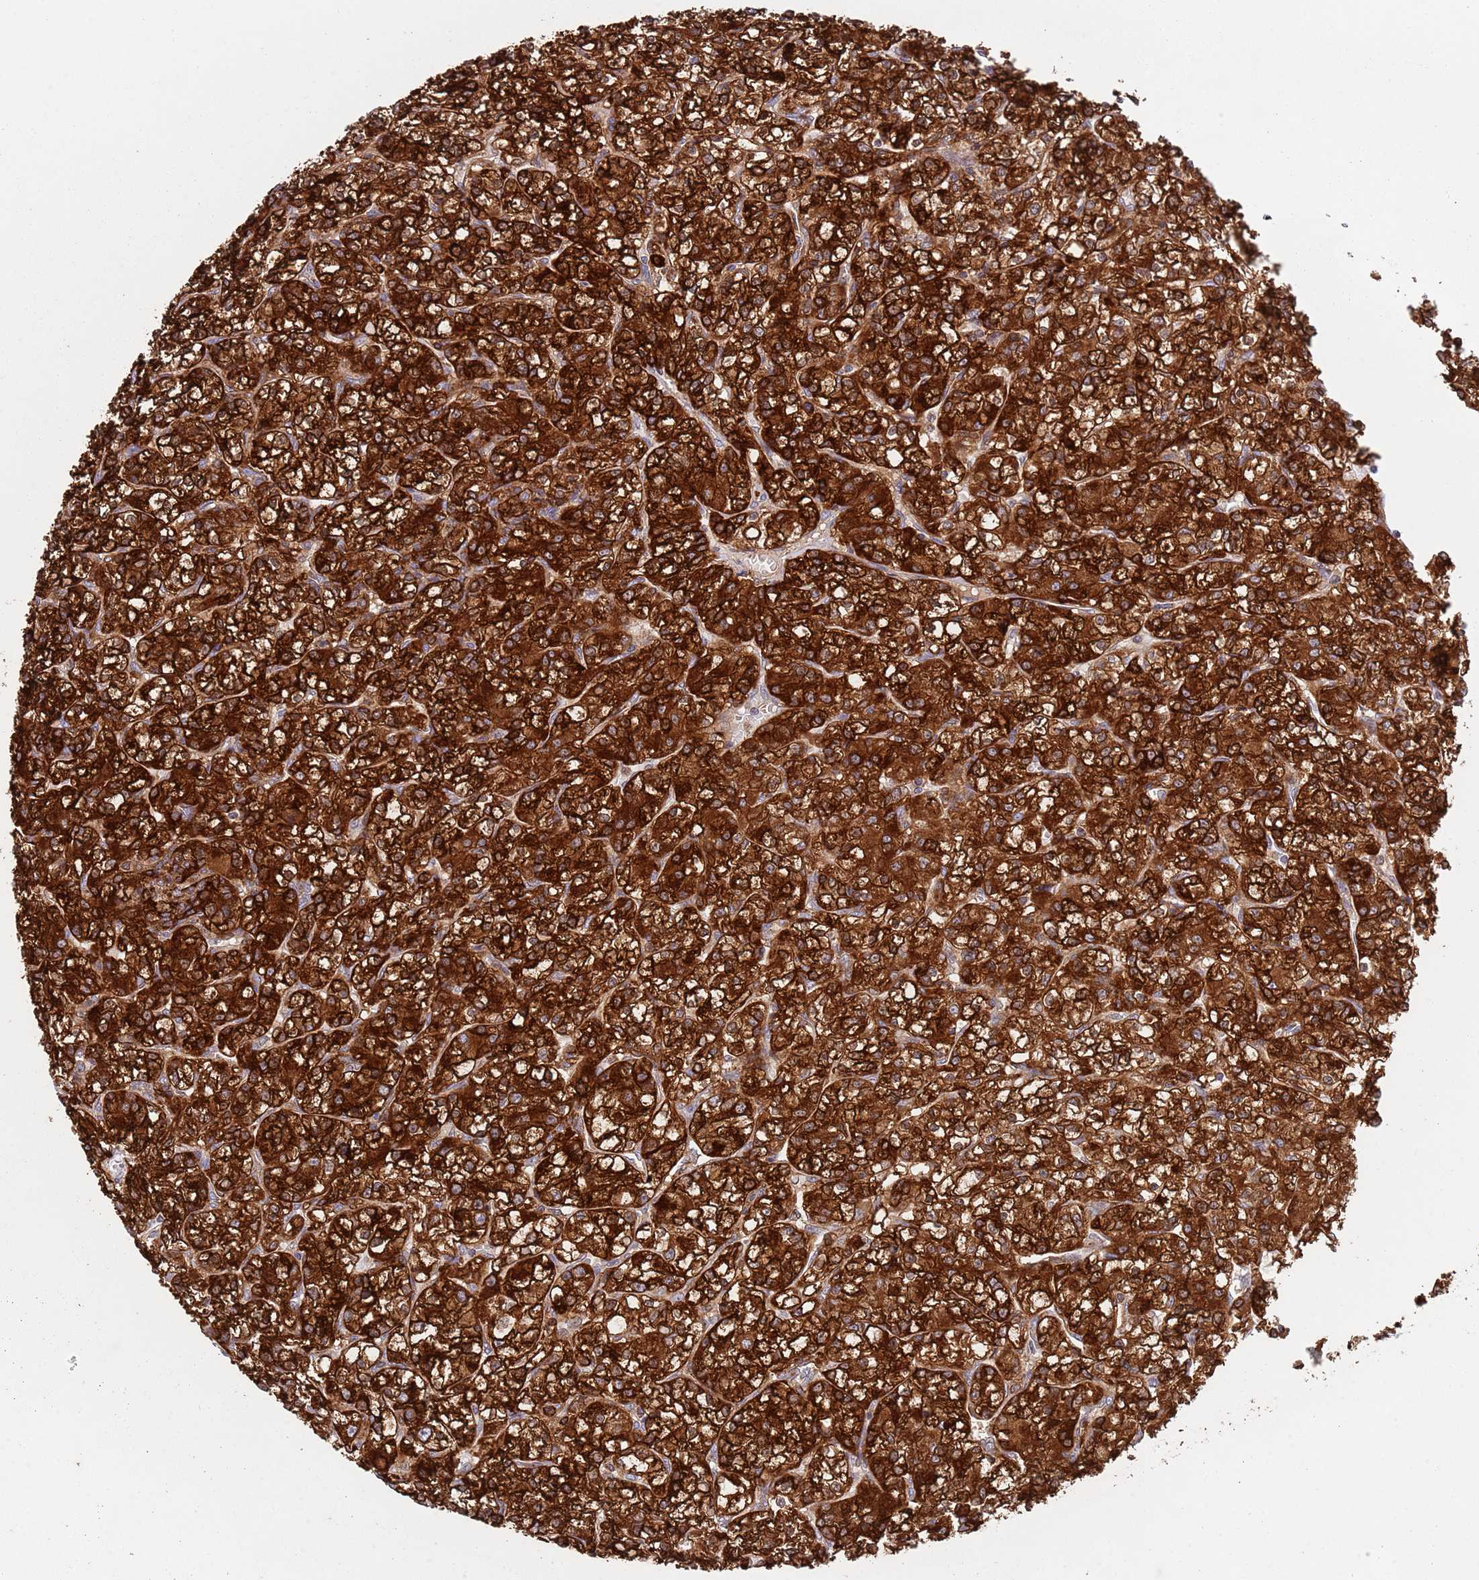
{"staining": {"intensity": "strong", "quantity": ">75%", "location": "cytoplasmic/membranous"}, "tissue": "renal cancer", "cell_type": "Tumor cells", "image_type": "cancer", "snomed": [{"axis": "morphology", "description": "Adenocarcinoma, NOS"}, {"axis": "topography", "description": "Kidney"}], "caption": "A histopathology image of human renal cancer stained for a protein exhibits strong cytoplasmic/membranous brown staining in tumor cells.", "gene": "ZMYM5", "patient": {"sex": "female", "age": 59}}